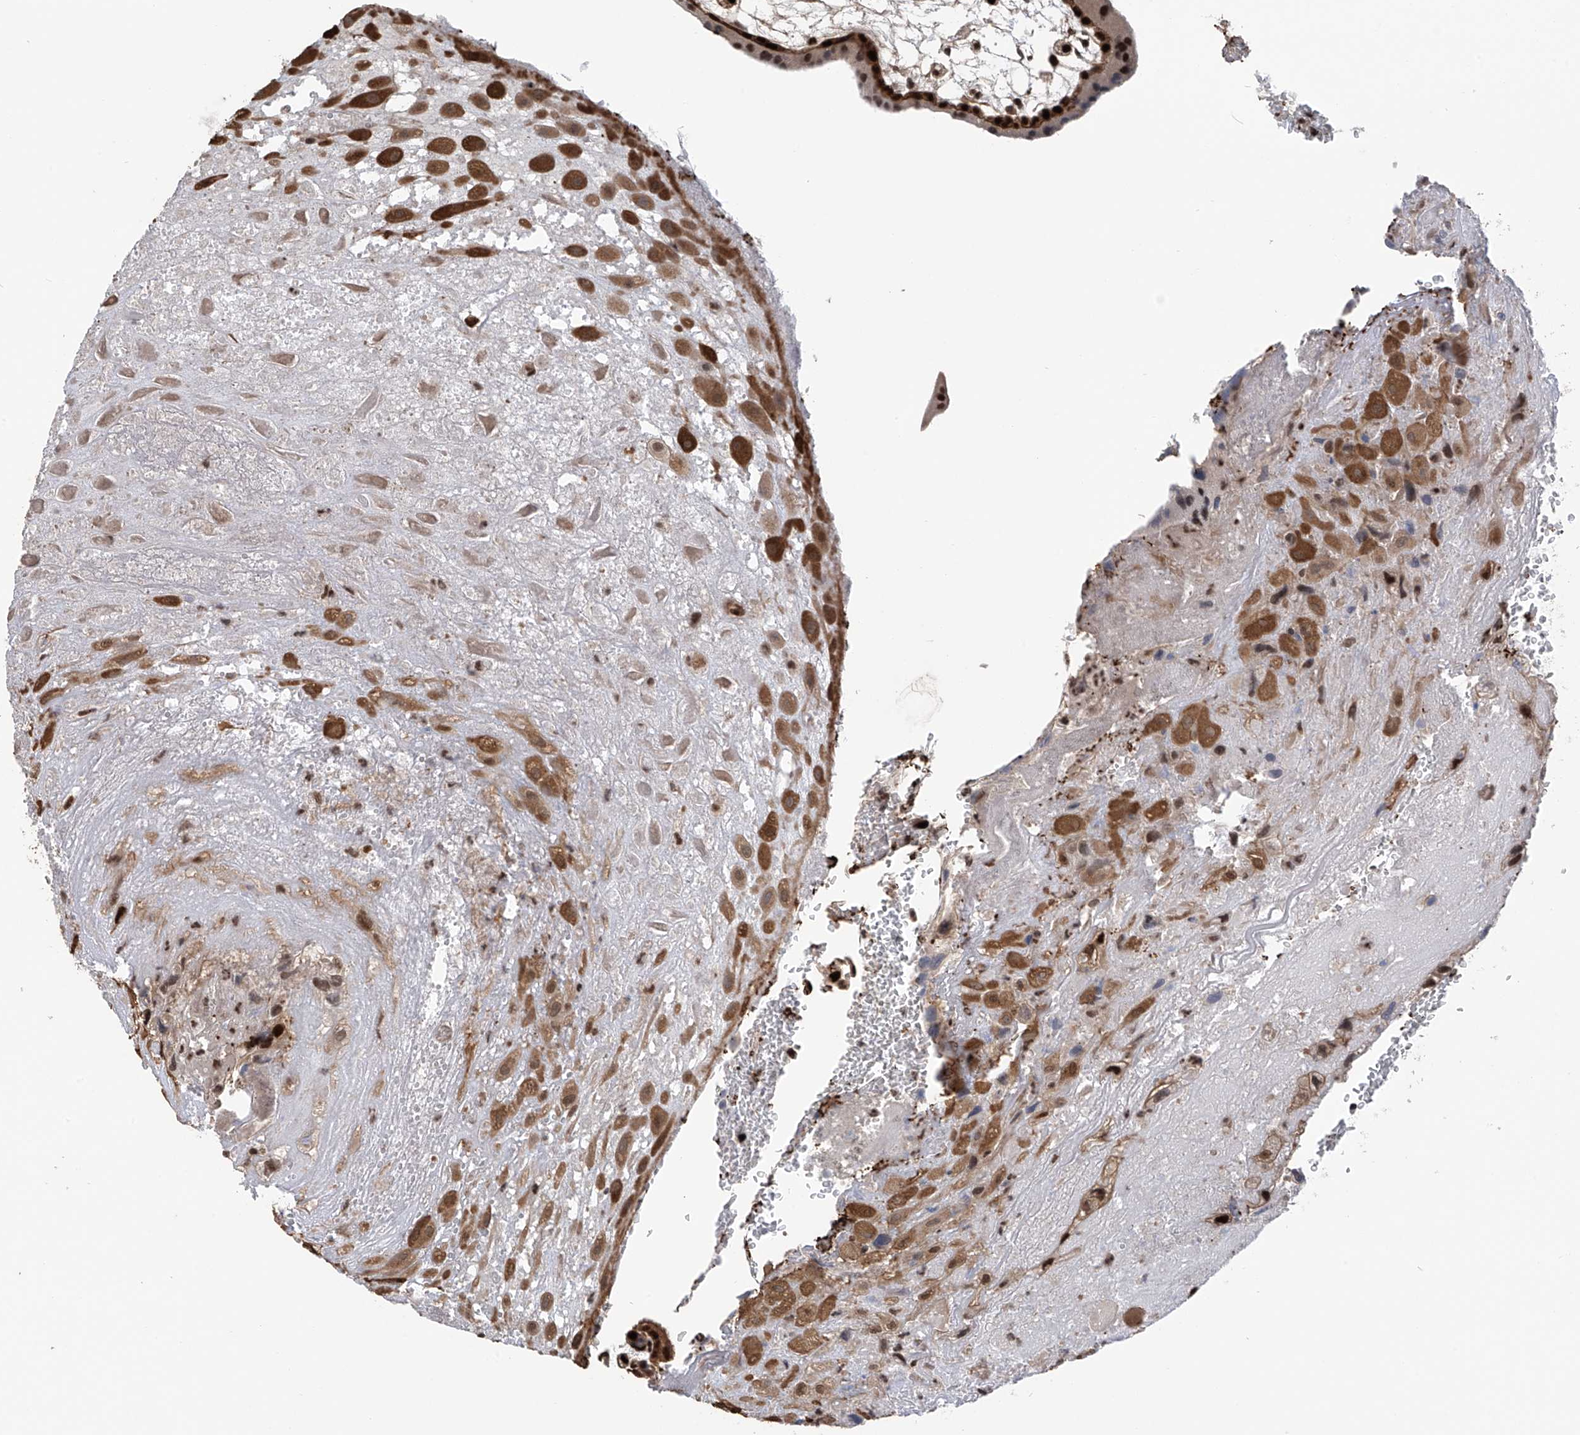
{"staining": {"intensity": "strong", "quantity": "25%-75%", "location": "cytoplasmic/membranous,nuclear"}, "tissue": "placenta", "cell_type": "Decidual cells", "image_type": "normal", "snomed": [{"axis": "morphology", "description": "Normal tissue, NOS"}, {"axis": "topography", "description": "Placenta"}], "caption": "An immunohistochemistry image of benign tissue is shown. Protein staining in brown highlights strong cytoplasmic/membranous,nuclear positivity in placenta within decidual cells. (Brightfield microscopy of DAB IHC at high magnification).", "gene": "DNAJC9", "patient": {"sex": "female", "age": 35}}